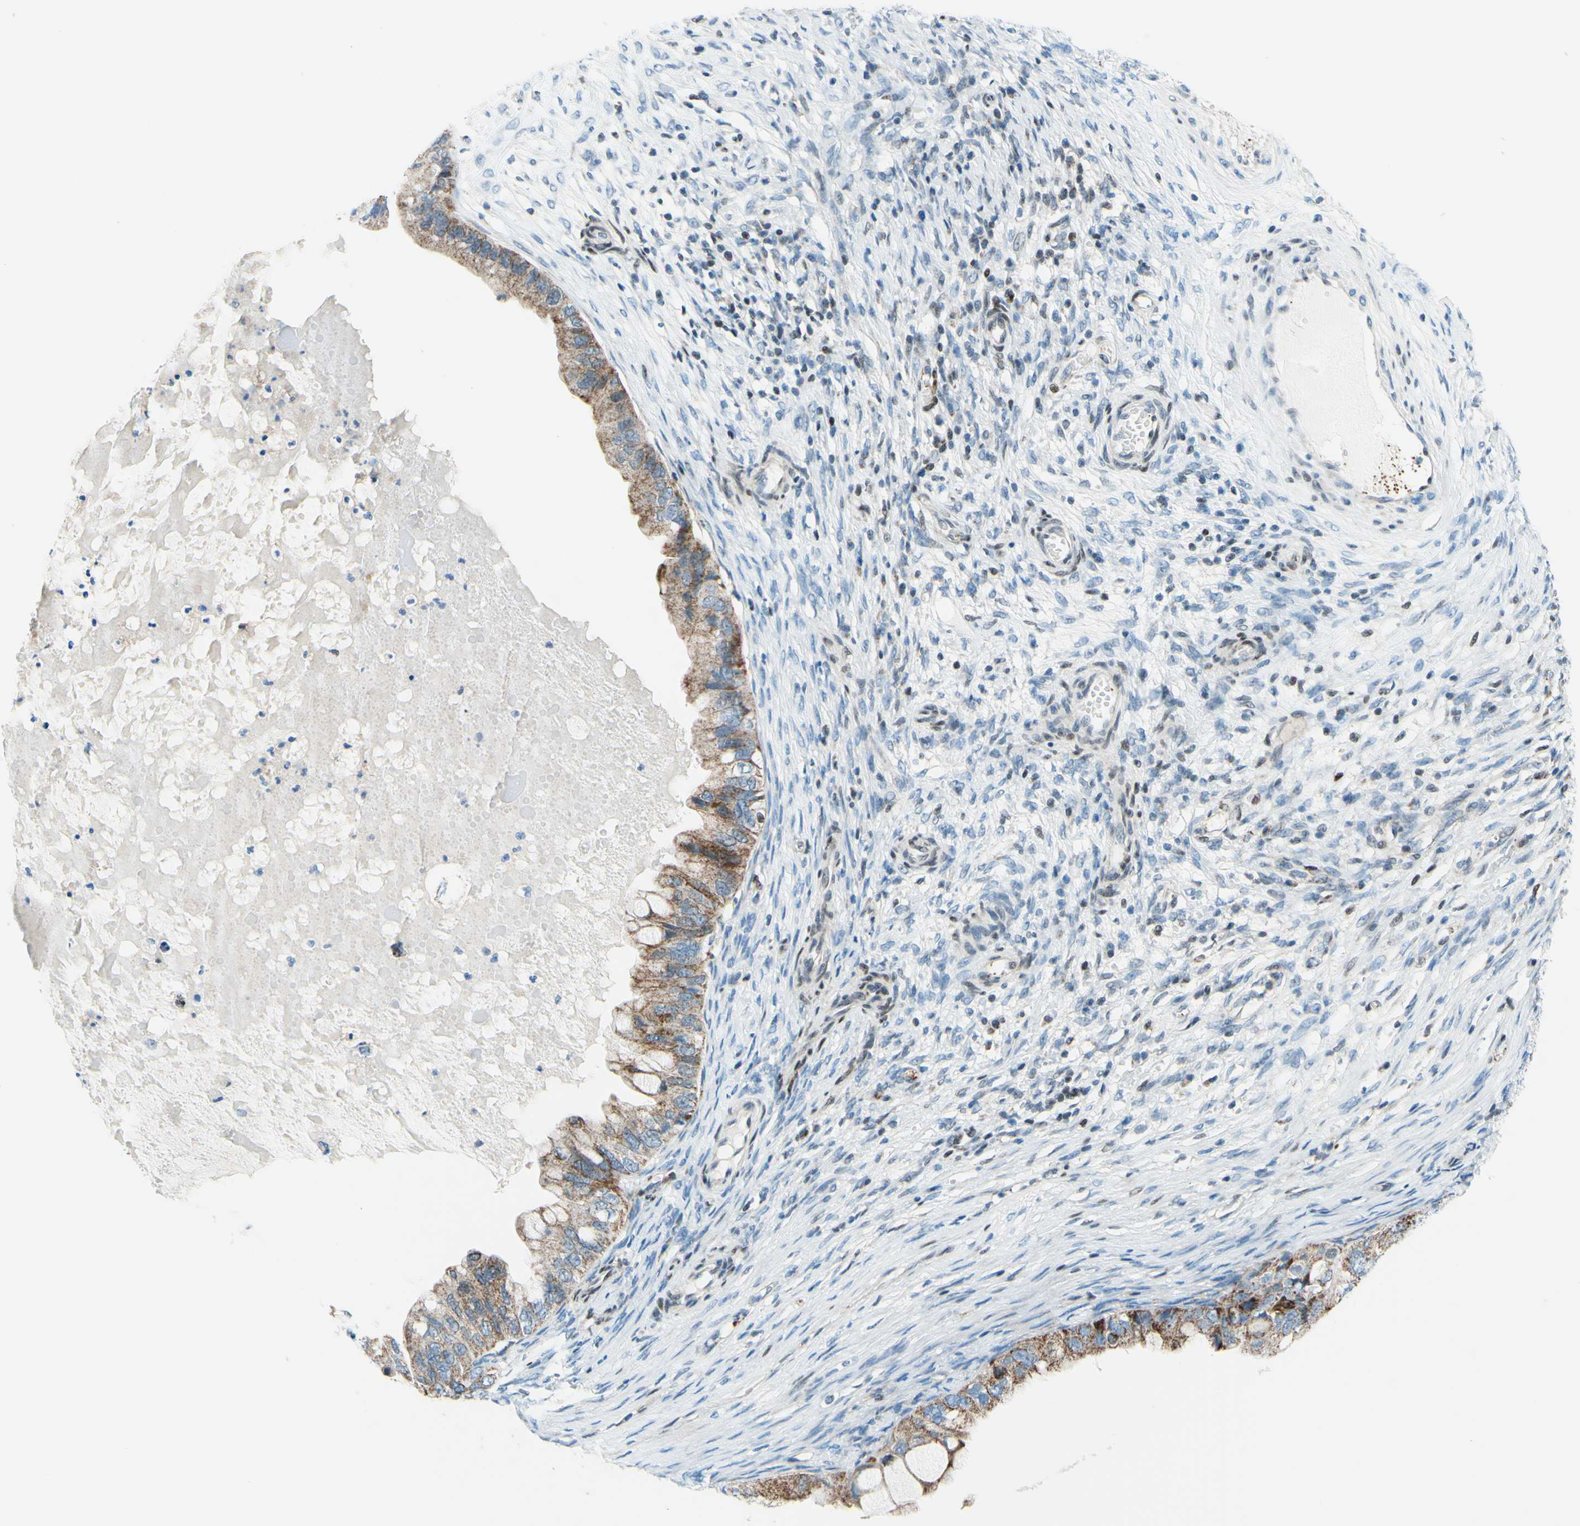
{"staining": {"intensity": "moderate", "quantity": ">75%", "location": "cytoplasmic/membranous"}, "tissue": "ovarian cancer", "cell_type": "Tumor cells", "image_type": "cancer", "snomed": [{"axis": "morphology", "description": "Cystadenocarcinoma, mucinous, NOS"}, {"axis": "topography", "description": "Ovary"}], "caption": "Protein staining of ovarian mucinous cystadenocarcinoma tissue demonstrates moderate cytoplasmic/membranous positivity in approximately >75% of tumor cells. (Brightfield microscopy of DAB IHC at high magnification).", "gene": "CBX7", "patient": {"sex": "female", "age": 80}}